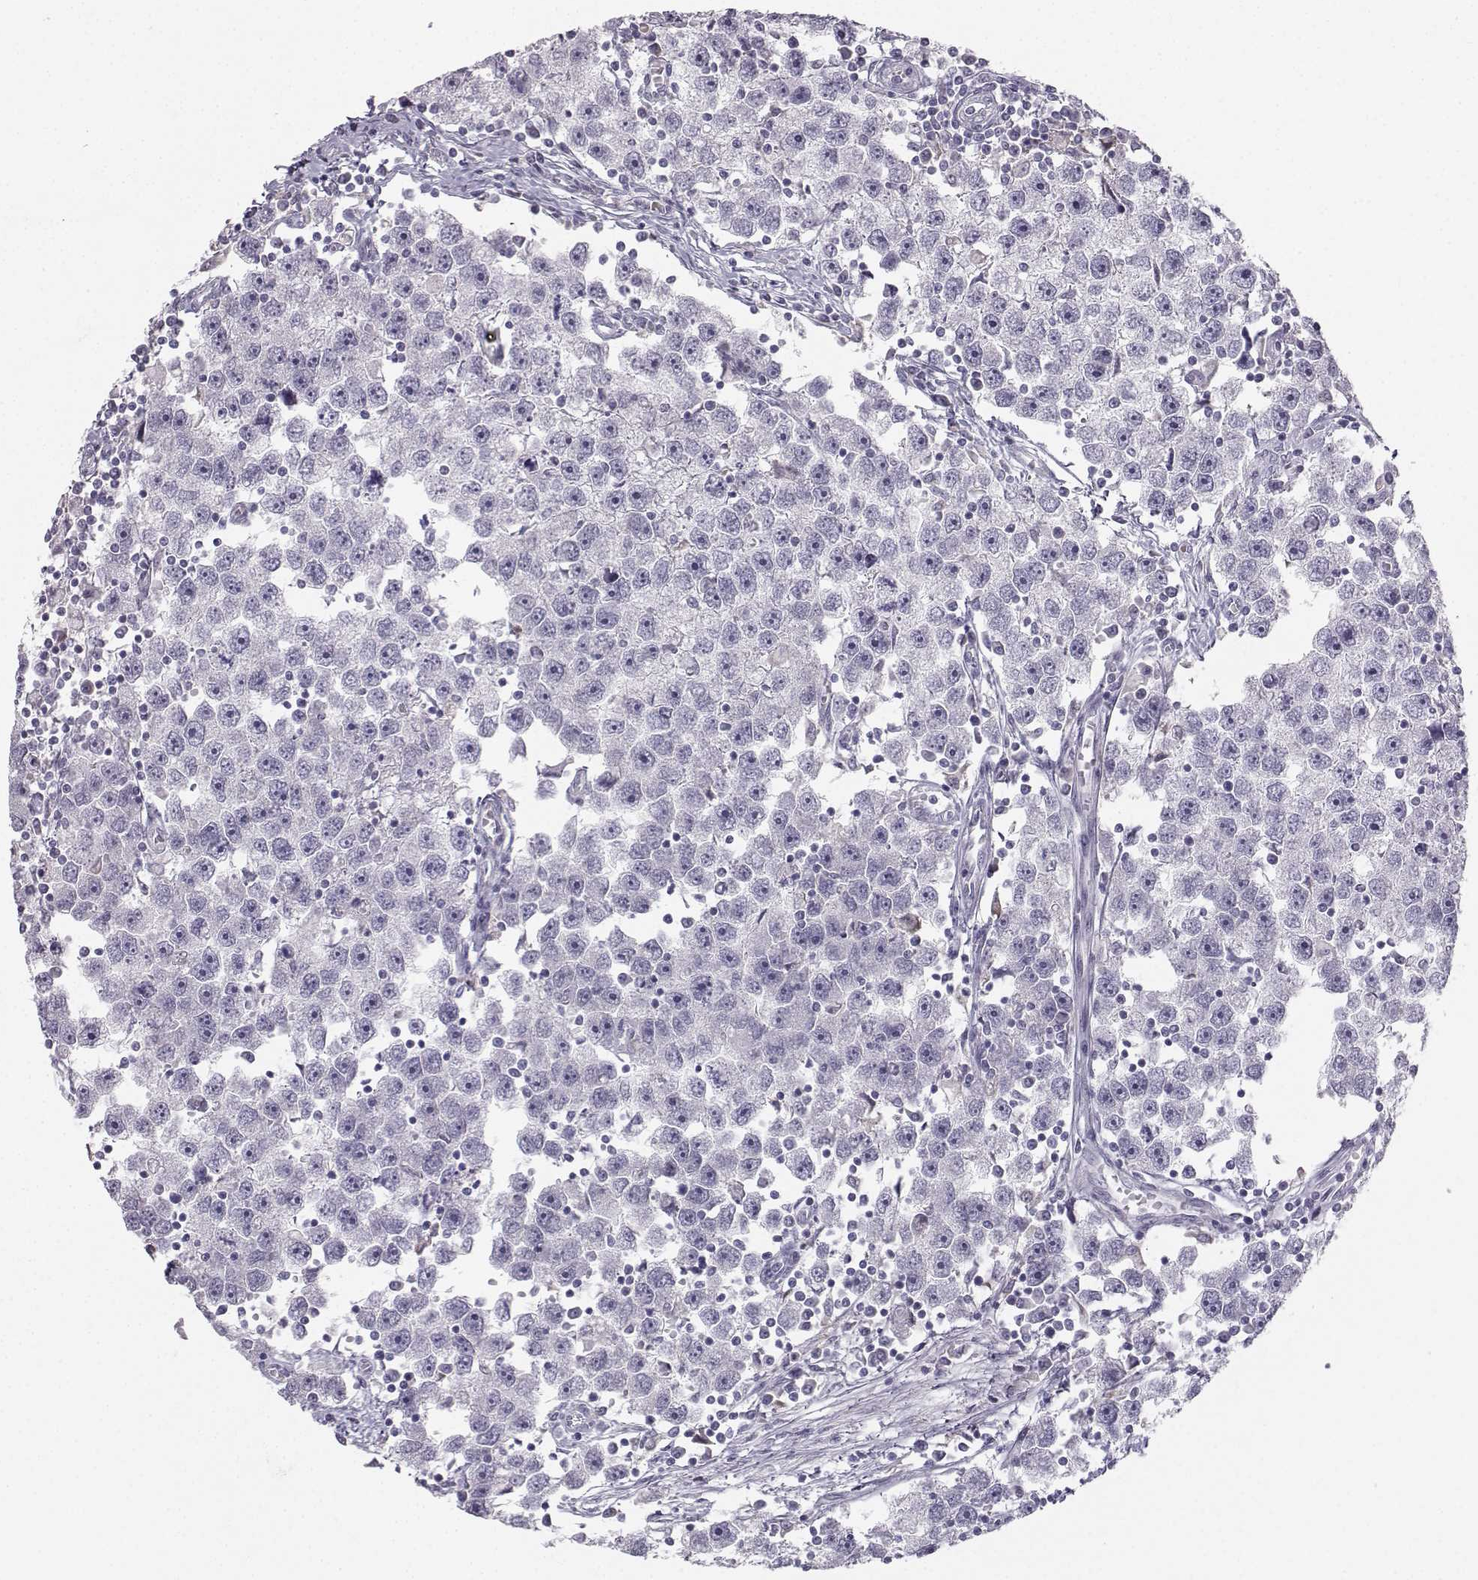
{"staining": {"intensity": "negative", "quantity": "none", "location": "none"}, "tissue": "testis cancer", "cell_type": "Tumor cells", "image_type": "cancer", "snomed": [{"axis": "morphology", "description": "Seminoma, NOS"}, {"axis": "topography", "description": "Testis"}], "caption": "Seminoma (testis) was stained to show a protein in brown. There is no significant positivity in tumor cells.", "gene": "CASR", "patient": {"sex": "male", "age": 30}}